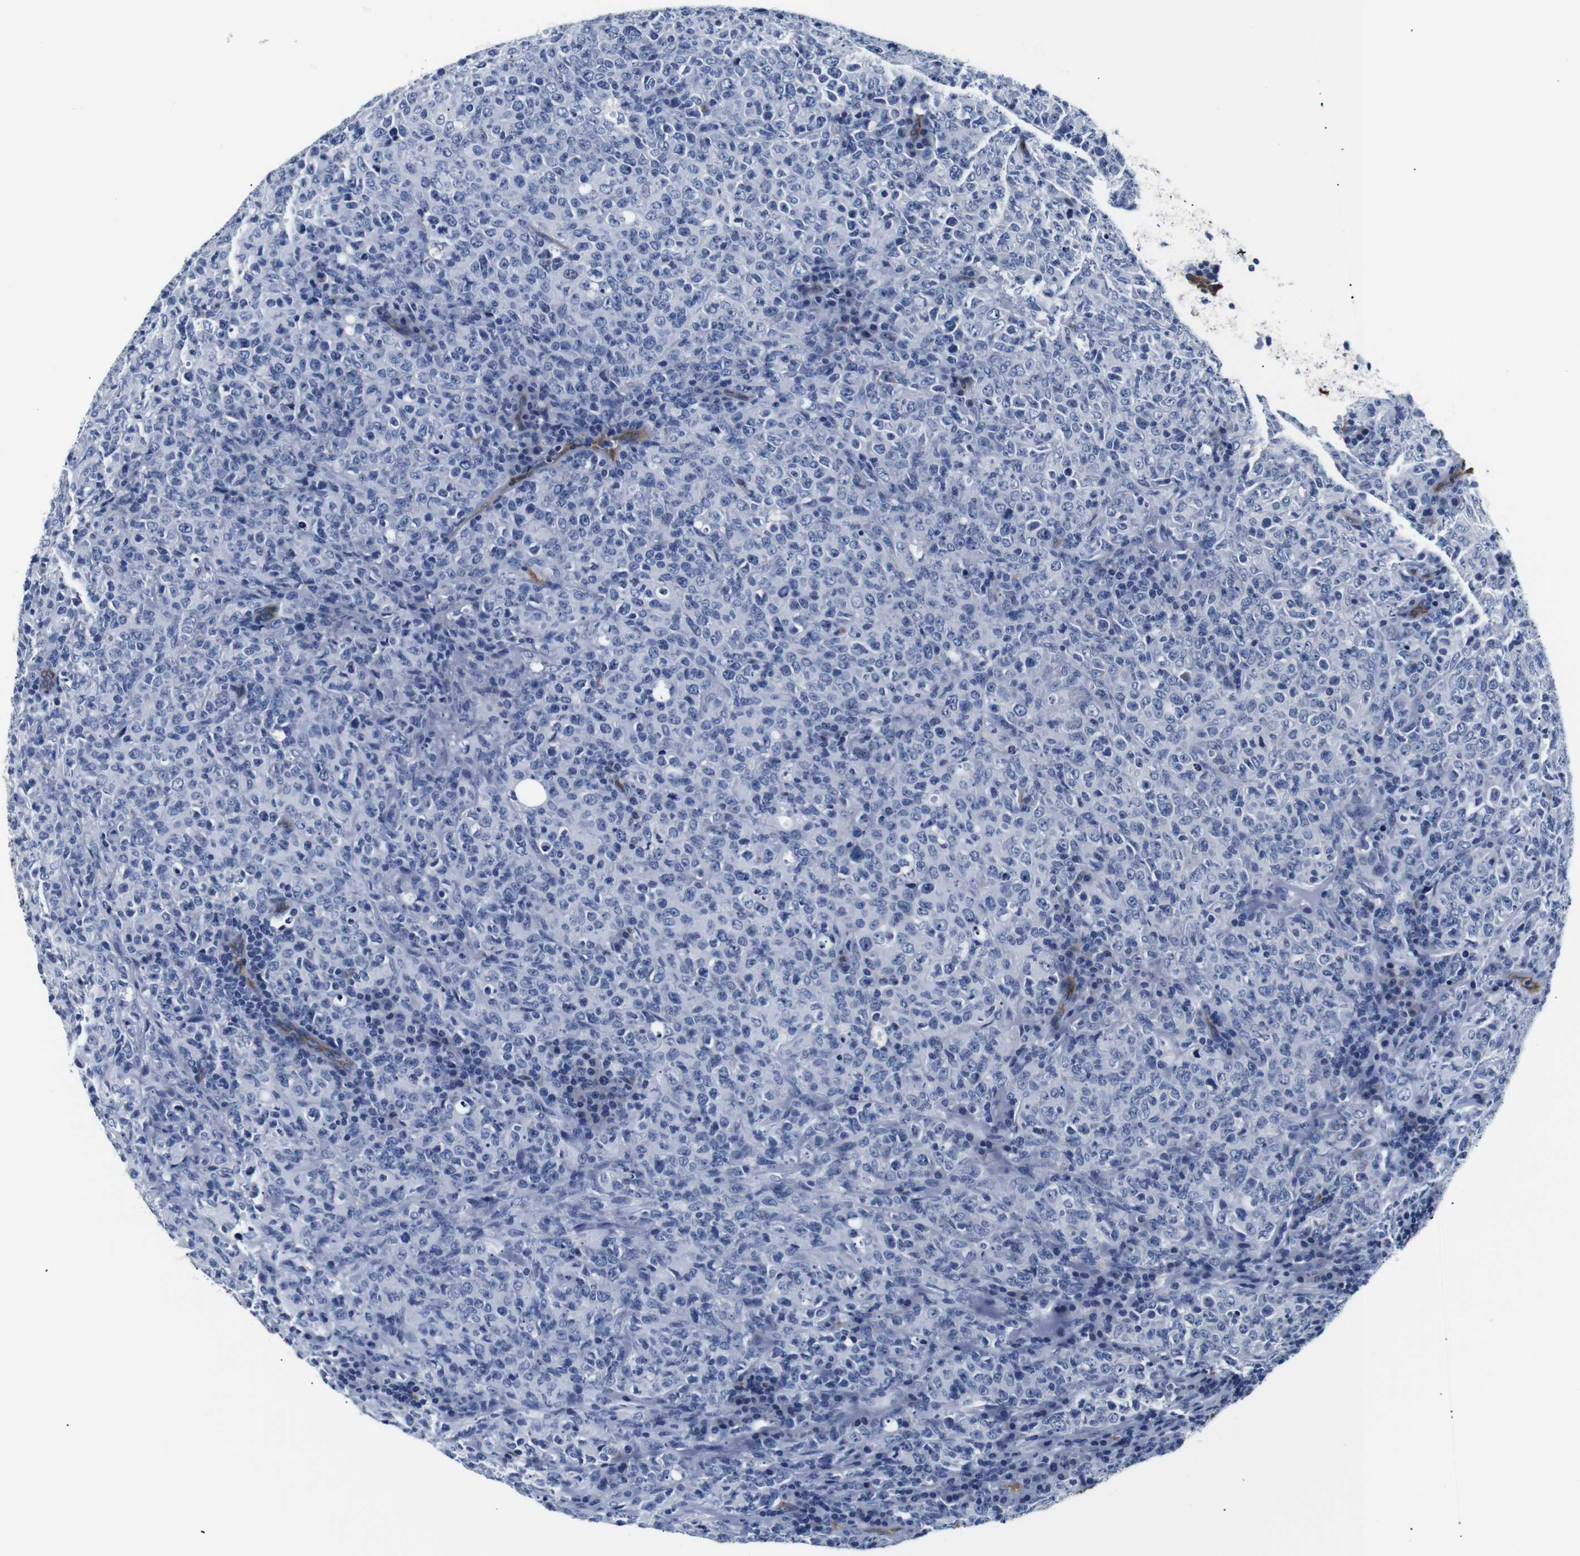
{"staining": {"intensity": "negative", "quantity": "none", "location": "none"}, "tissue": "lymphoma", "cell_type": "Tumor cells", "image_type": "cancer", "snomed": [{"axis": "morphology", "description": "Malignant lymphoma, non-Hodgkin's type, High grade"}, {"axis": "topography", "description": "Tonsil"}], "caption": "The immunohistochemistry (IHC) photomicrograph has no significant staining in tumor cells of lymphoma tissue.", "gene": "MUC4", "patient": {"sex": "female", "age": 36}}